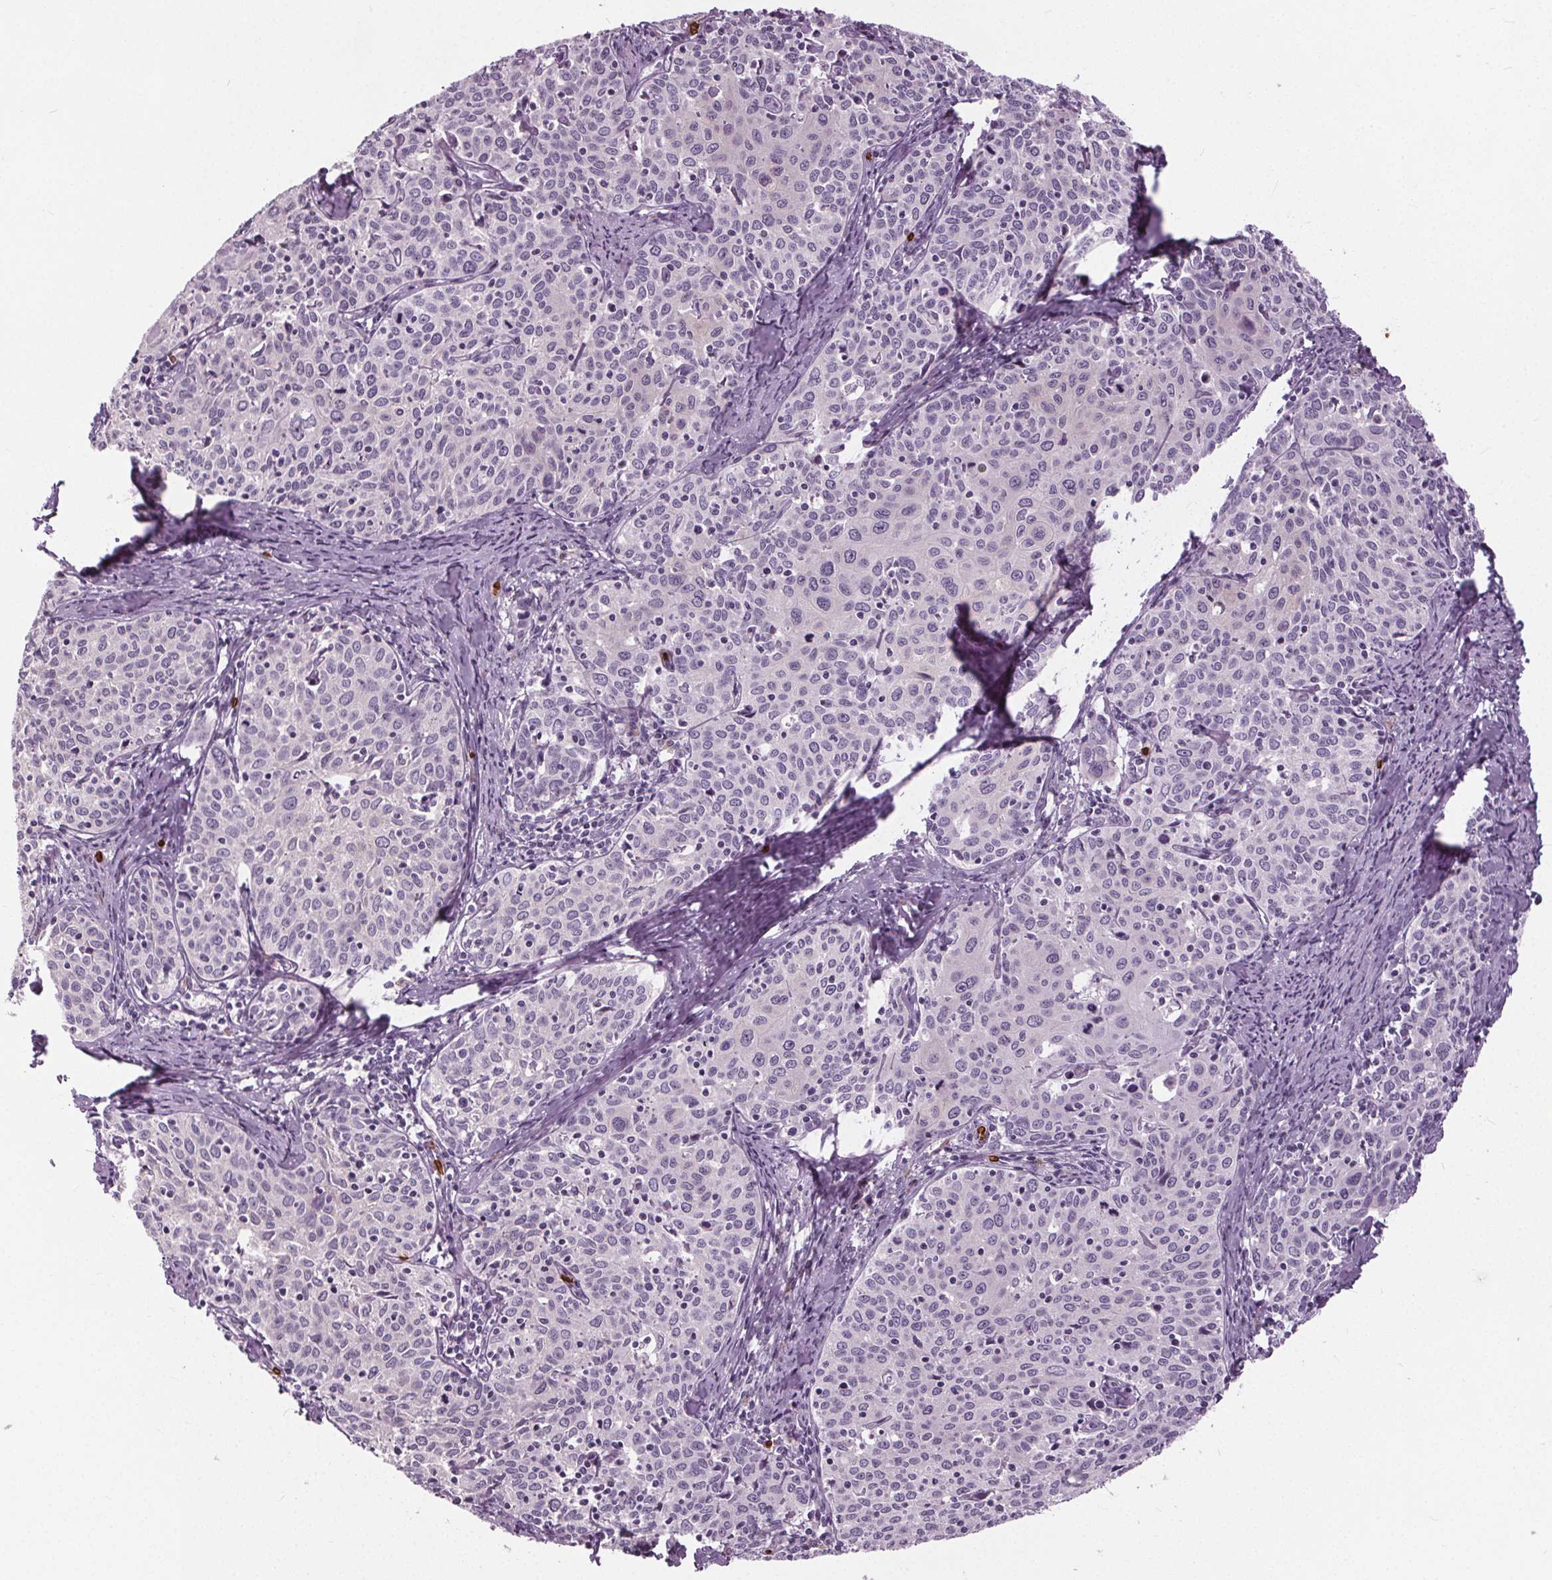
{"staining": {"intensity": "negative", "quantity": "none", "location": "none"}, "tissue": "cervical cancer", "cell_type": "Tumor cells", "image_type": "cancer", "snomed": [{"axis": "morphology", "description": "Squamous cell carcinoma, NOS"}, {"axis": "topography", "description": "Cervix"}], "caption": "This is a micrograph of IHC staining of cervical cancer (squamous cell carcinoma), which shows no positivity in tumor cells.", "gene": "SLC4A1", "patient": {"sex": "female", "age": 62}}